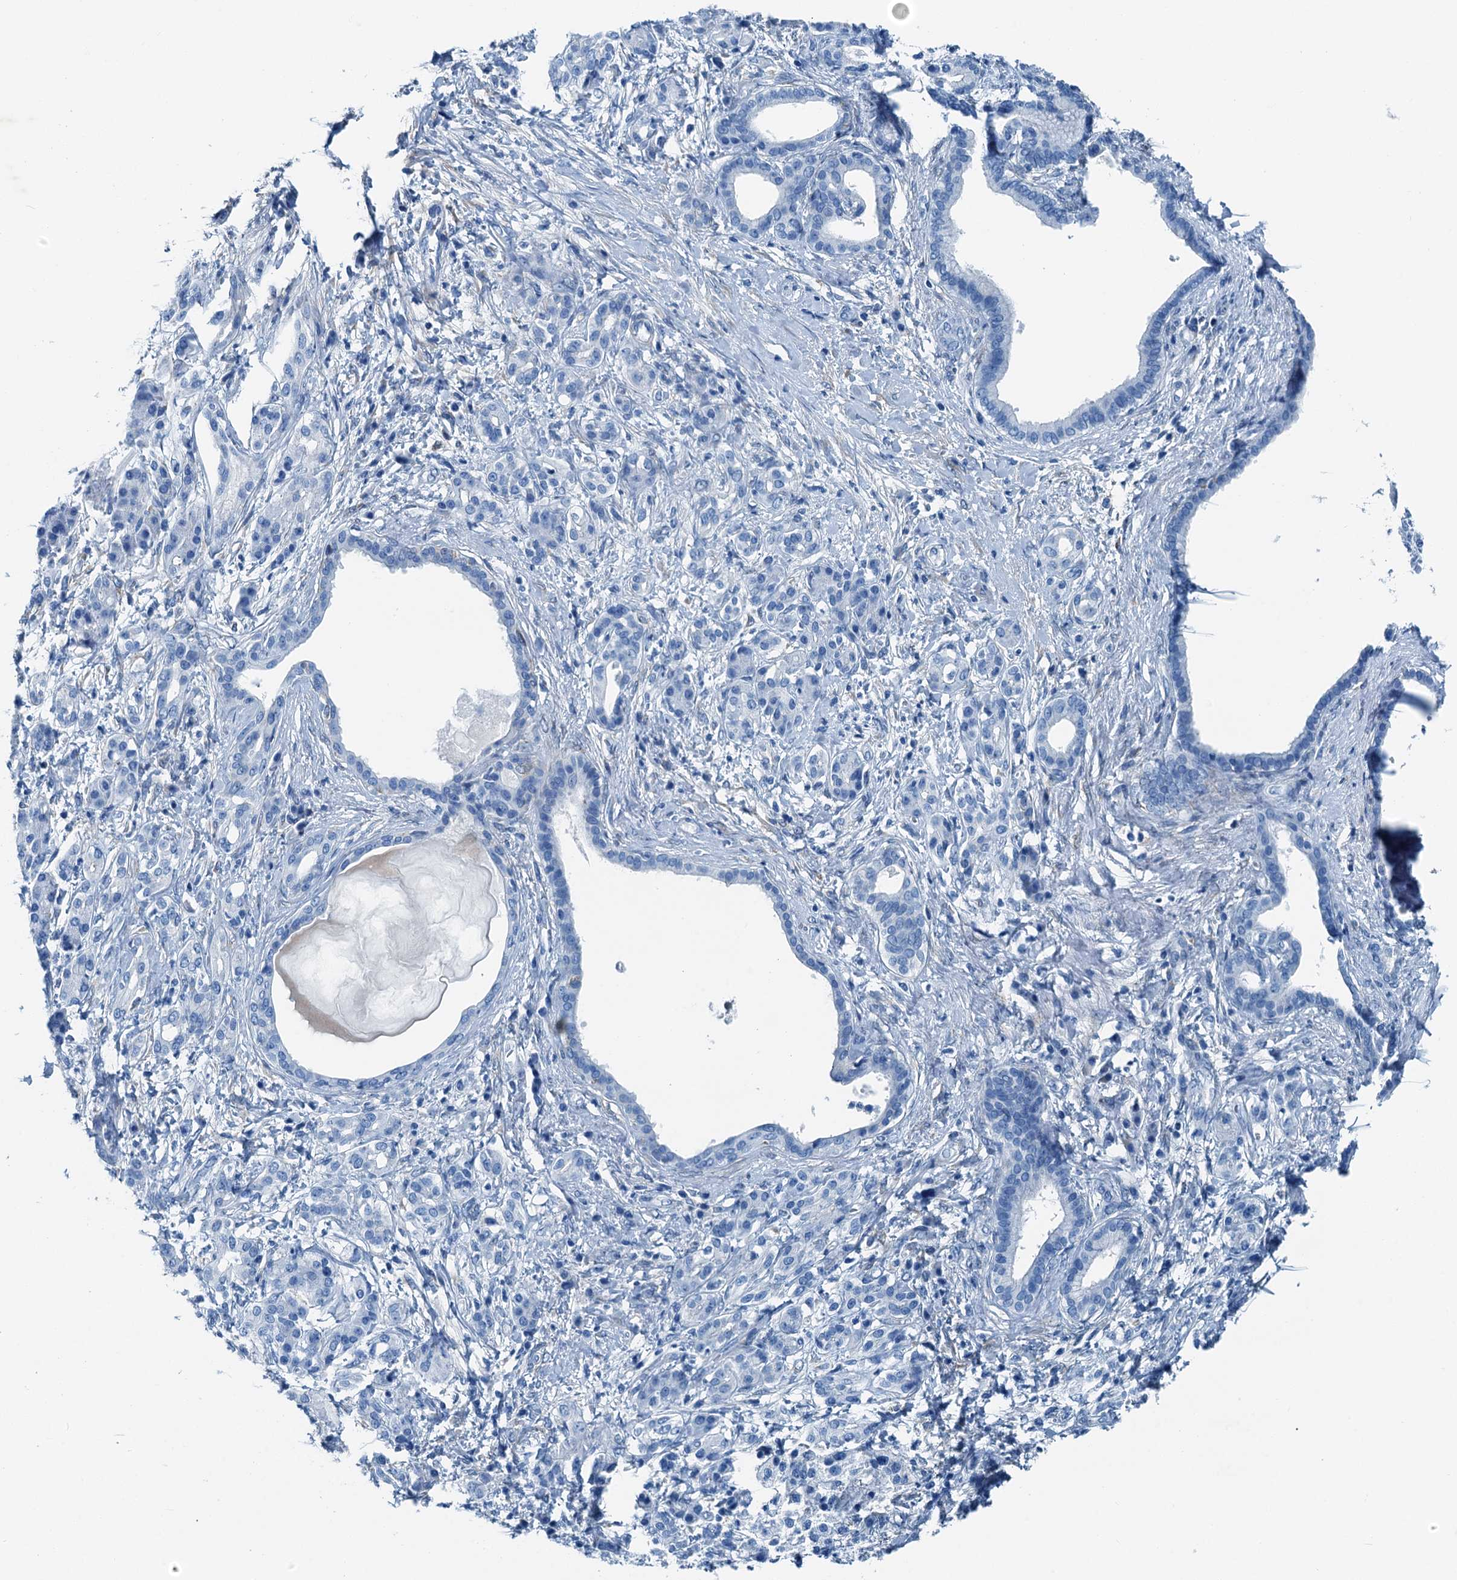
{"staining": {"intensity": "negative", "quantity": "none", "location": "none"}, "tissue": "pancreatic cancer", "cell_type": "Tumor cells", "image_type": "cancer", "snomed": [{"axis": "morphology", "description": "Adenocarcinoma, NOS"}, {"axis": "topography", "description": "Pancreas"}], "caption": "Pancreatic cancer (adenocarcinoma) was stained to show a protein in brown. There is no significant positivity in tumor cells.", "gene": "RAB3IL1", "patient": {"sex": "female", "age": 55}}